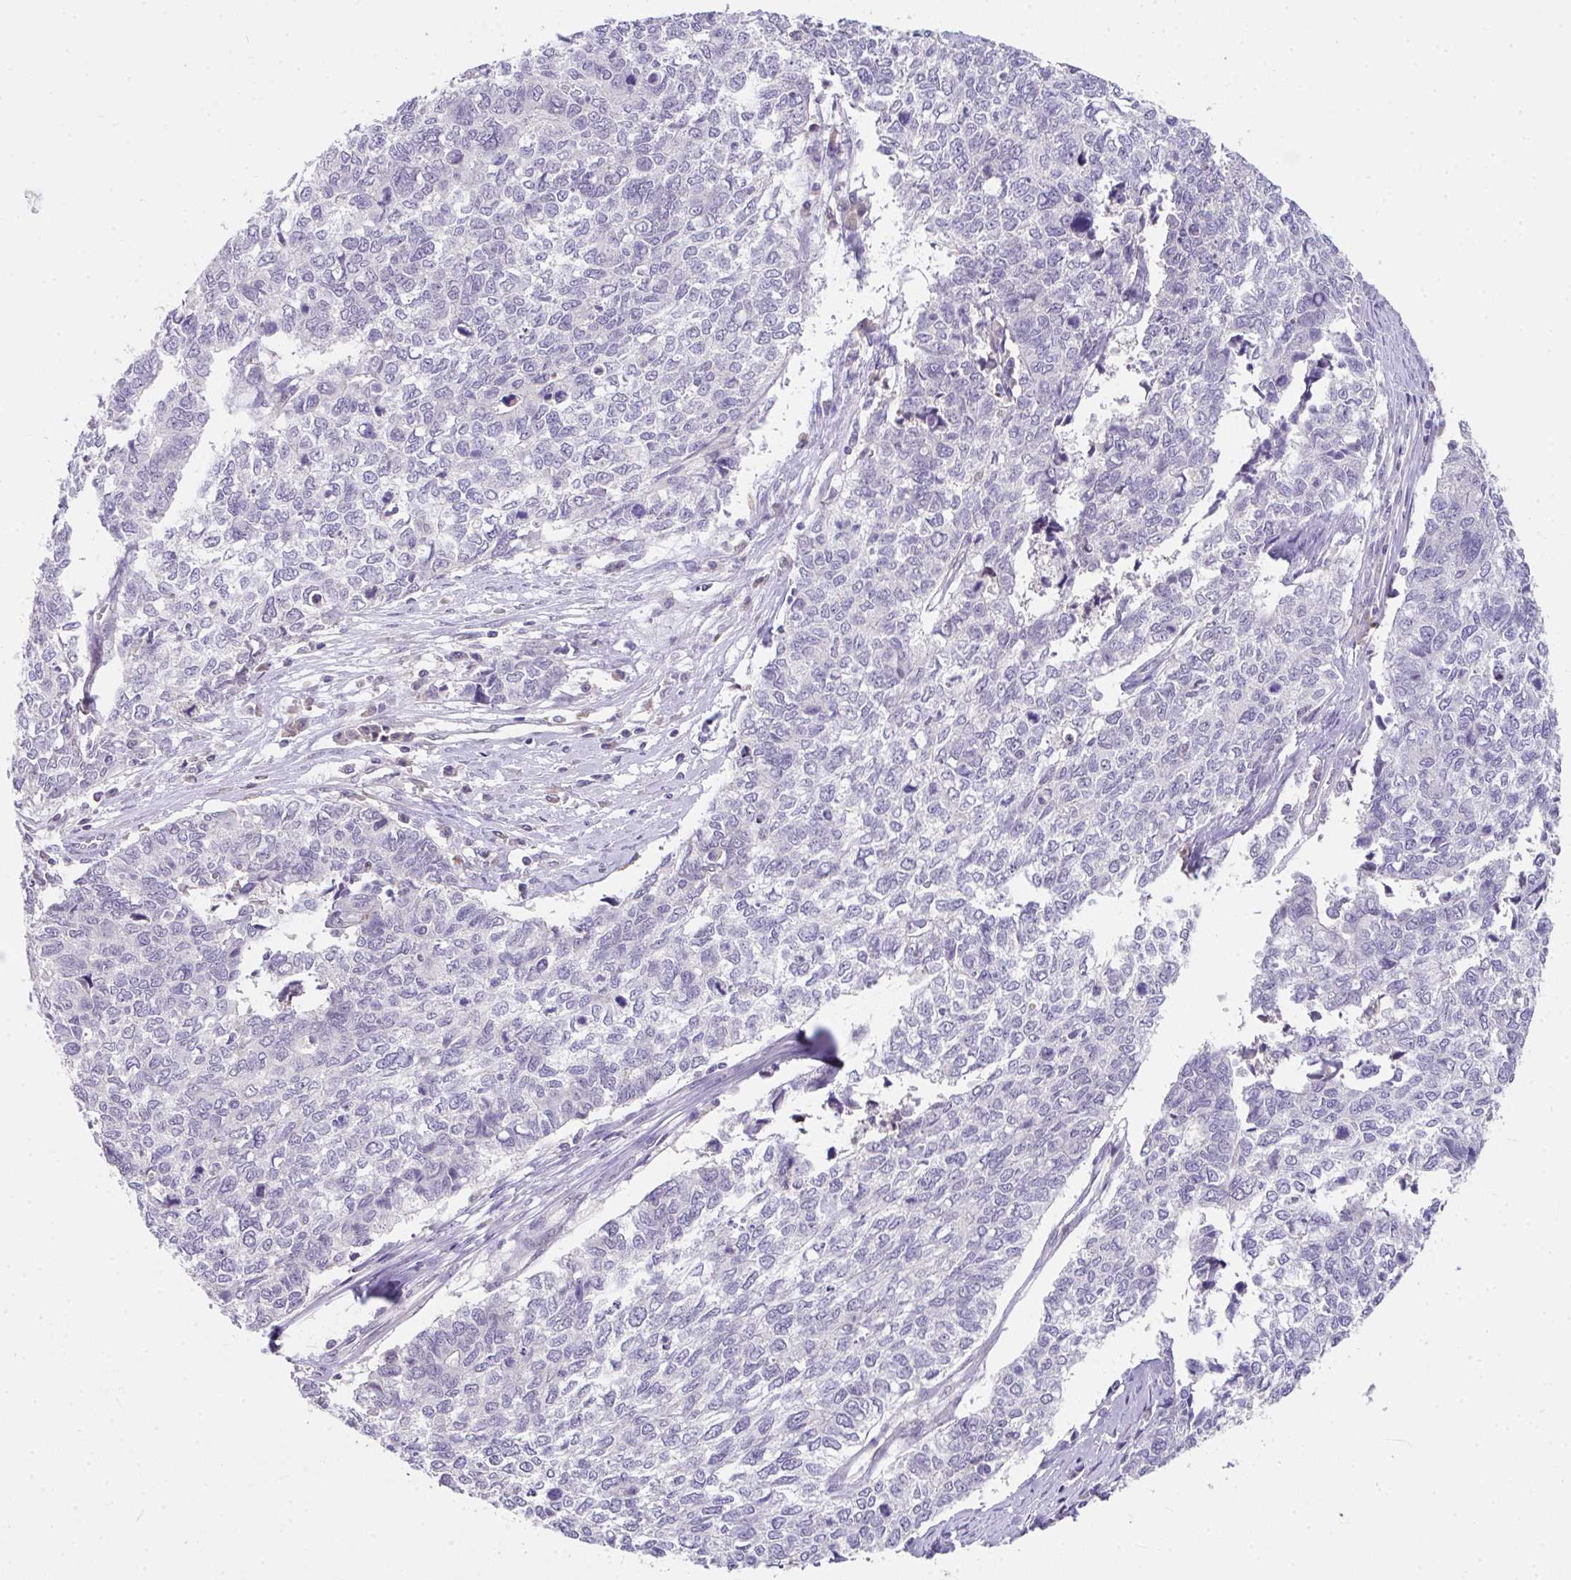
{"staining": {"intensity": "negative", "quantity": "none", "location": "none"}, "tissue": "cervical cancer", "cell_type": "Tumor cells", "image_type": "cancer", "snomed": [{"axis": "morphology", "description": "Adenocarcinoma, NOS"}, {"axis": "topography", "description": "Cervix"}], "caption": "Histopathology image shows no protein expression in tumor cells of cervical adenocarcinoma tissue. (Immunohistochemistry (ihc), brightfield microscopy, high magnification).", "gene": "GLTPD2", "patient": {"sex": "female", "age": 63}}